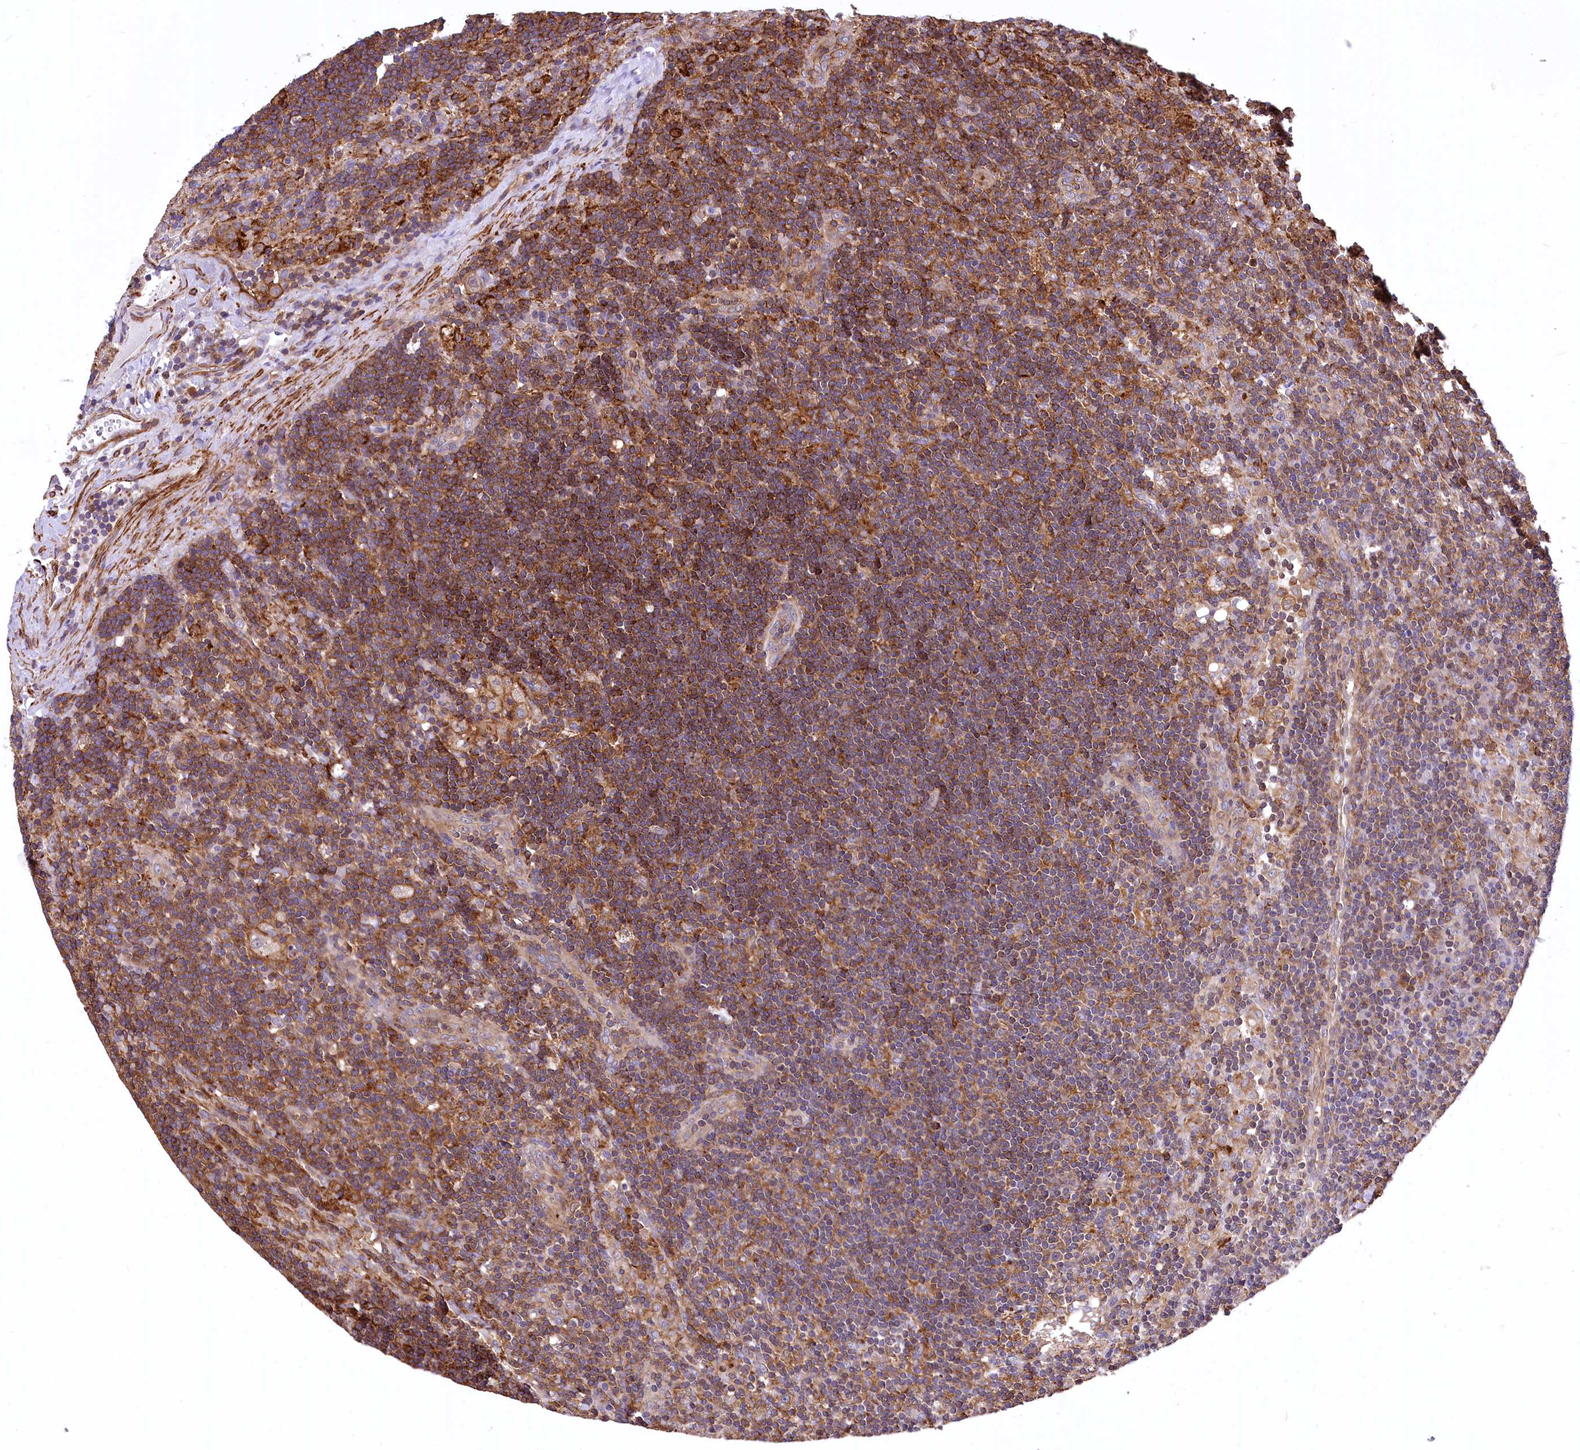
{"staining": {"intensity": "moderate", "quantity": "<25%", "location": "cytoplasmic/membranous"}, "tissue": "lymph node", "cell_type": "Germinal center cells", "image_type": "normal", "snomed": [{"axis": "morphology", "description": "Normal tissue, NOS"}, {"axis": "topography", "description": "Lymph node"}], "caption": "A brown stain labels moderate cytoplasmic/membranous positivity of a protein in germinal center cells of normal human lymph node. (brown staining indicates protein expression, while blue staining denotes nuclei).", "gene": "DPP3", "patient": {"sex": "male", "age": 24}}